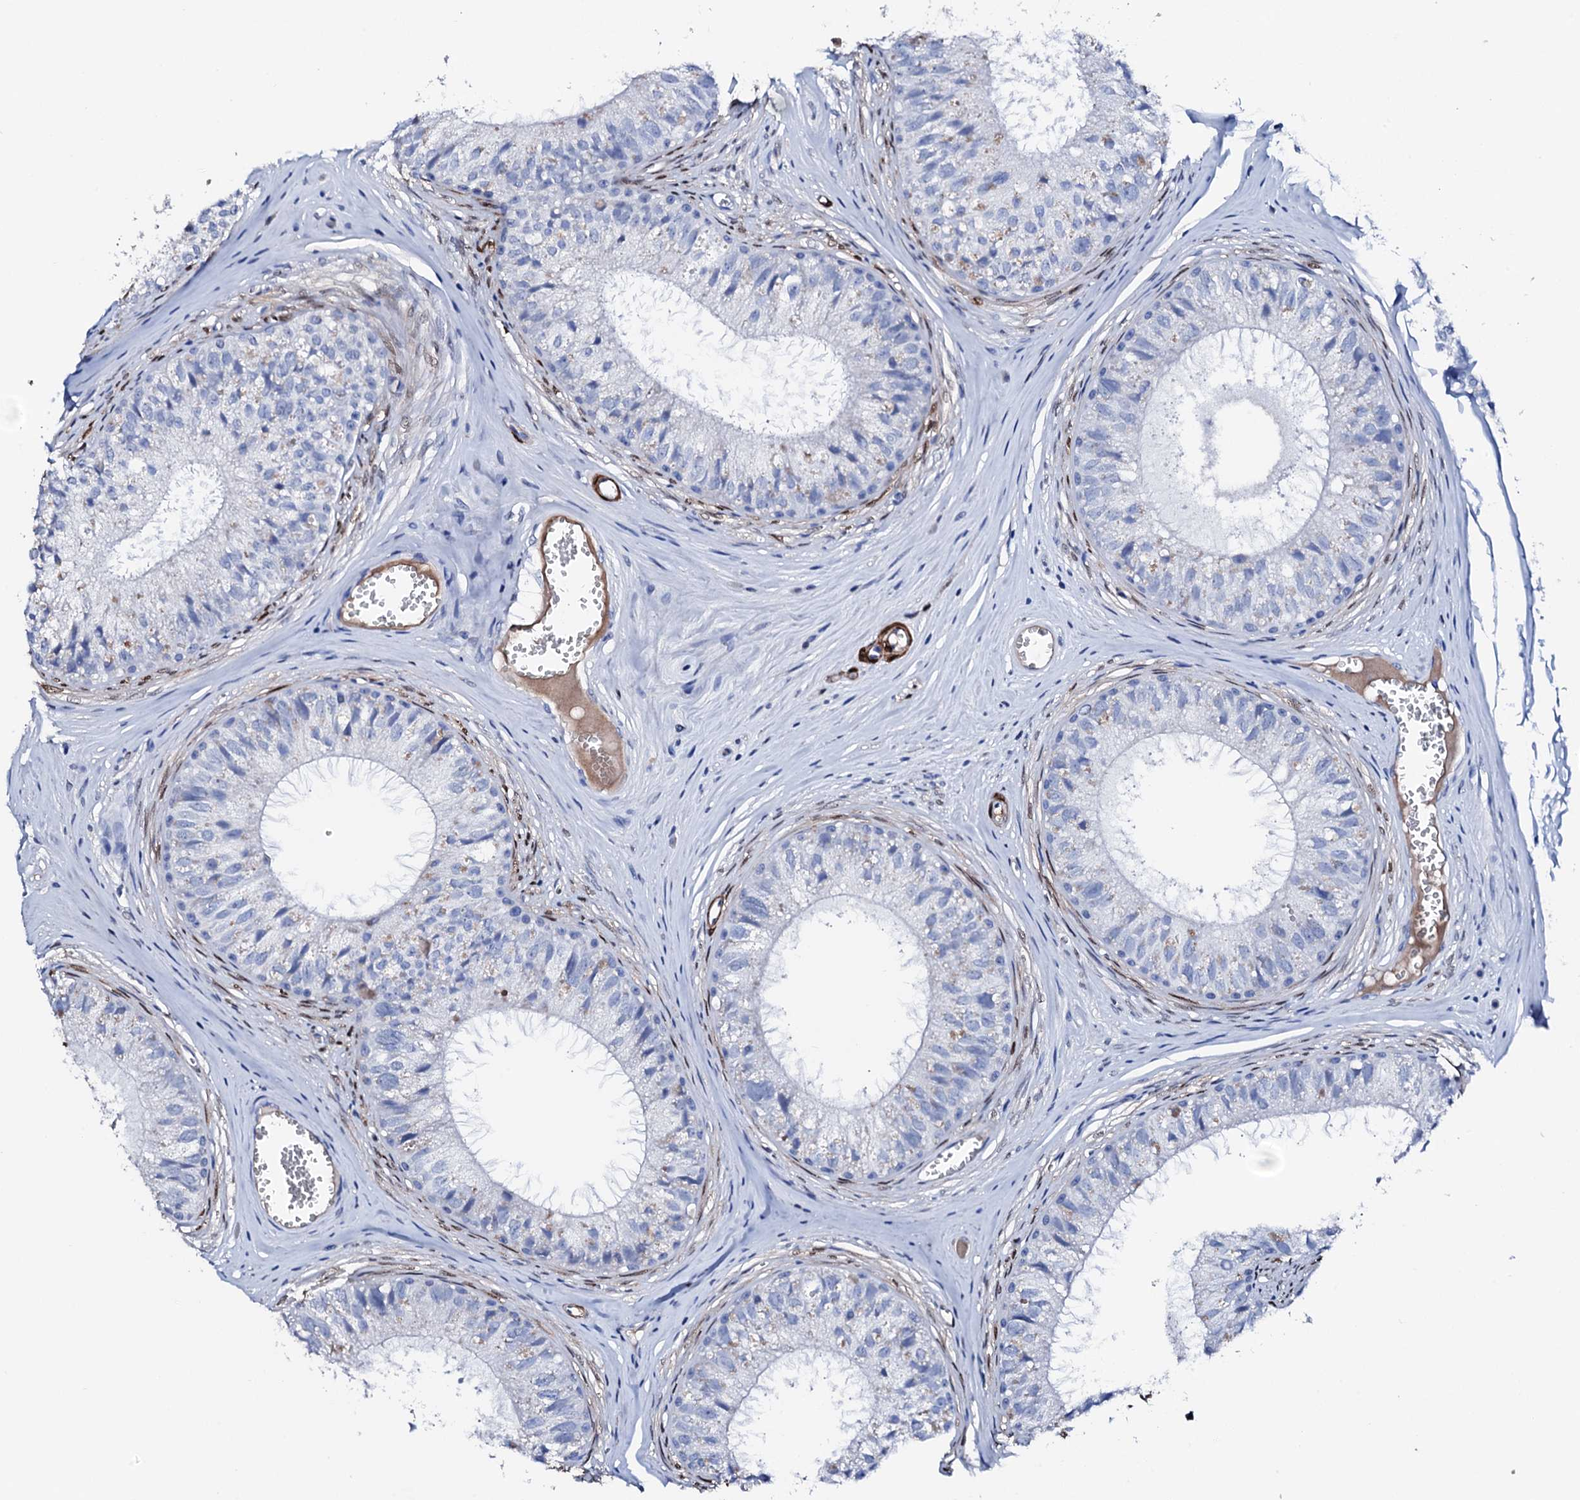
{"staining": {"intensity": "negative", "quantity": "none", "location": "none"}, "tissue": "epididymis", "cell_type": "Glandular cells", "image_type": "normal", "snomed": [{"axis": "morphology", "description": "Normal tissue, NOS"}, {"axis": "topography", "description": "Epididymis"}], "caption": "Human epididymis stained for a protein using immunohistochemistry reveals no positivity in glandular cells.", "gene": "NRIP2", "patient": {"sex": "male", "age": 36}}